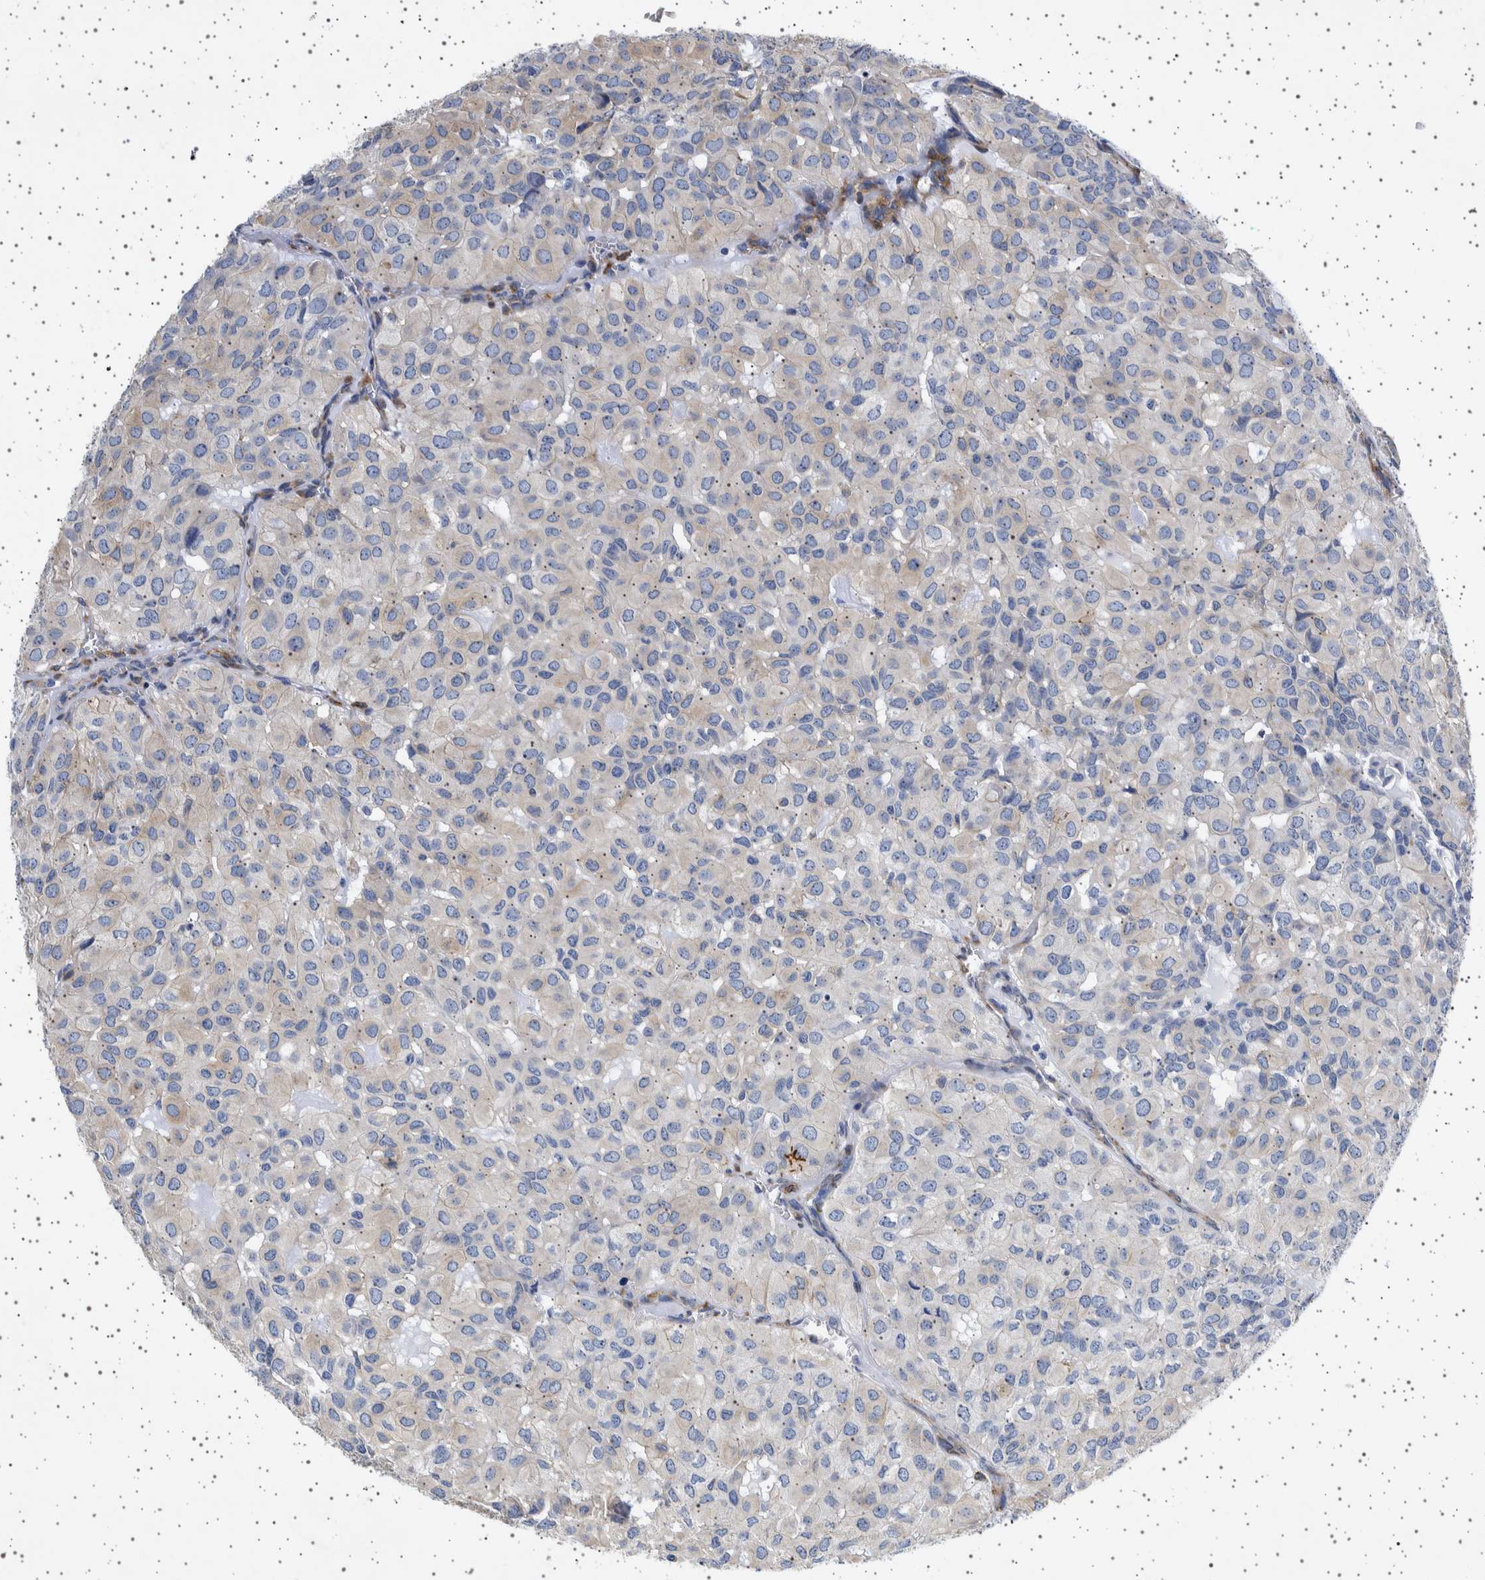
{"staining": {"intensity": "weak", "quantity": "25%-75%", "location": "cytoplasmic/membranous"}, "tissue": "head and neck cancer", "cell_type": "Tumor cells", "image_type": "cancer", "snomed": [{"axis": "morphology", "description": "Adenocarcinoma, NOS"}, {"axis": "topography", "description": "Salivary gland, NOS"}, {"axis": "topography", "description": "Head-Neck"}], "caption": "Immunohistochemical staining of human head and neck adenocarcinoma reveals weak cytoplasmic/membranous protein staining in approximately 25%-75% of tumor cells. Nuclei are stained in blue.", "gene": "SEPTIN4", "patient": {"sex": "female", "age": 76}}